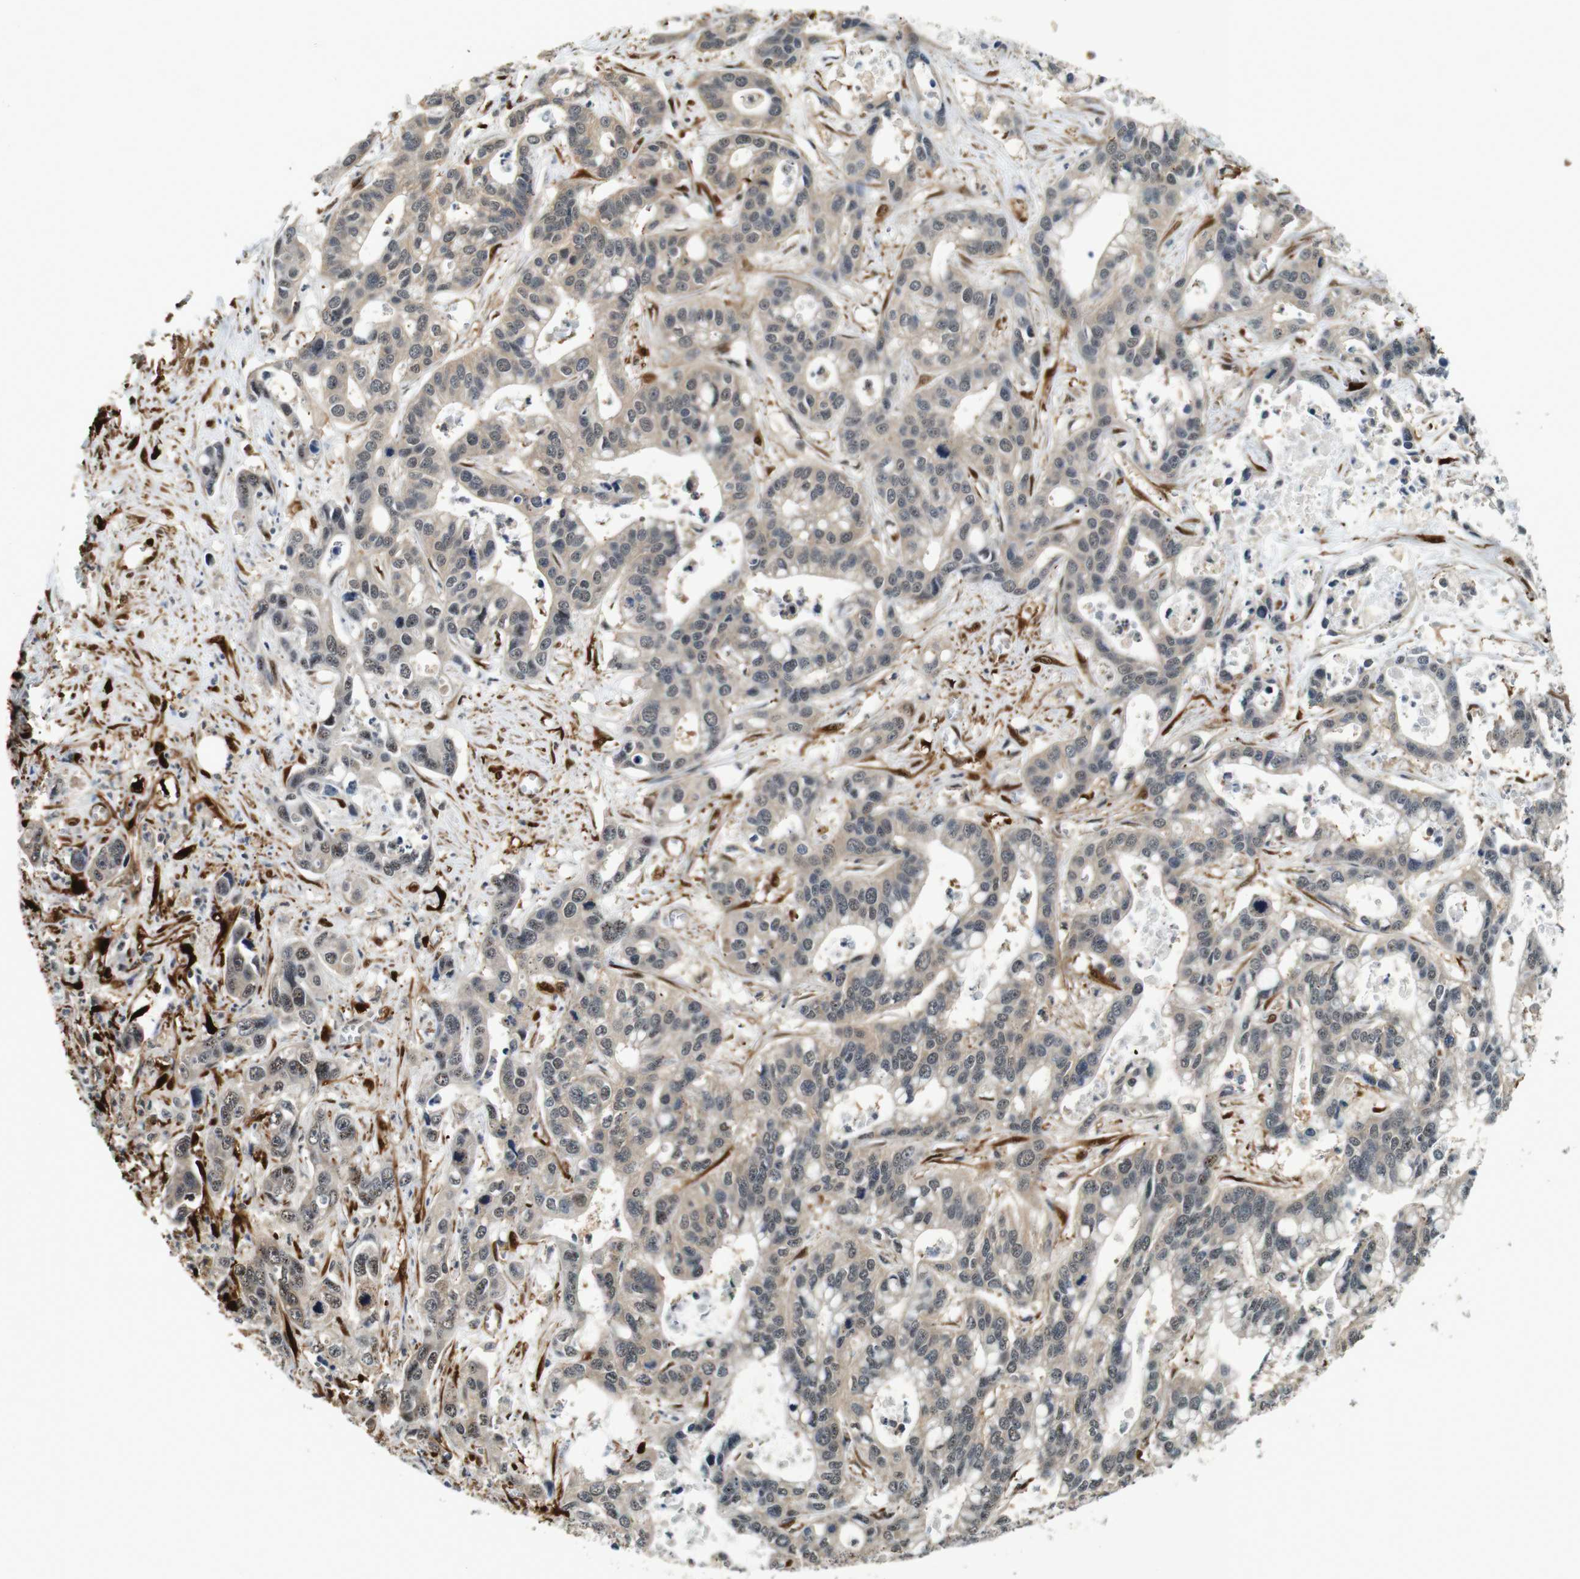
{"staining": {"intensity": "weak", "quantity": ">75%", "location": "cytoplasmic/membranous,nuclear"}, "tissue": "liver cancer", "cell_type": "Tumor cells", "image_type": "cancer", "snomed": [{"axis": "morphology", "description": "Cholangiocarcinoma"}, {"axis": "topography", "description": "Liver"}], "caption": "Immunohistochemistry image of human cholangiocarcinoma (liver) stained for a protein (brown), which demonstrates low levels of weak cytoplasmic/membranous and nuclear staining in approximately >75% of tumor cells.", "gene": "LXN", "patient": {"sex": "female", "age": 65}}